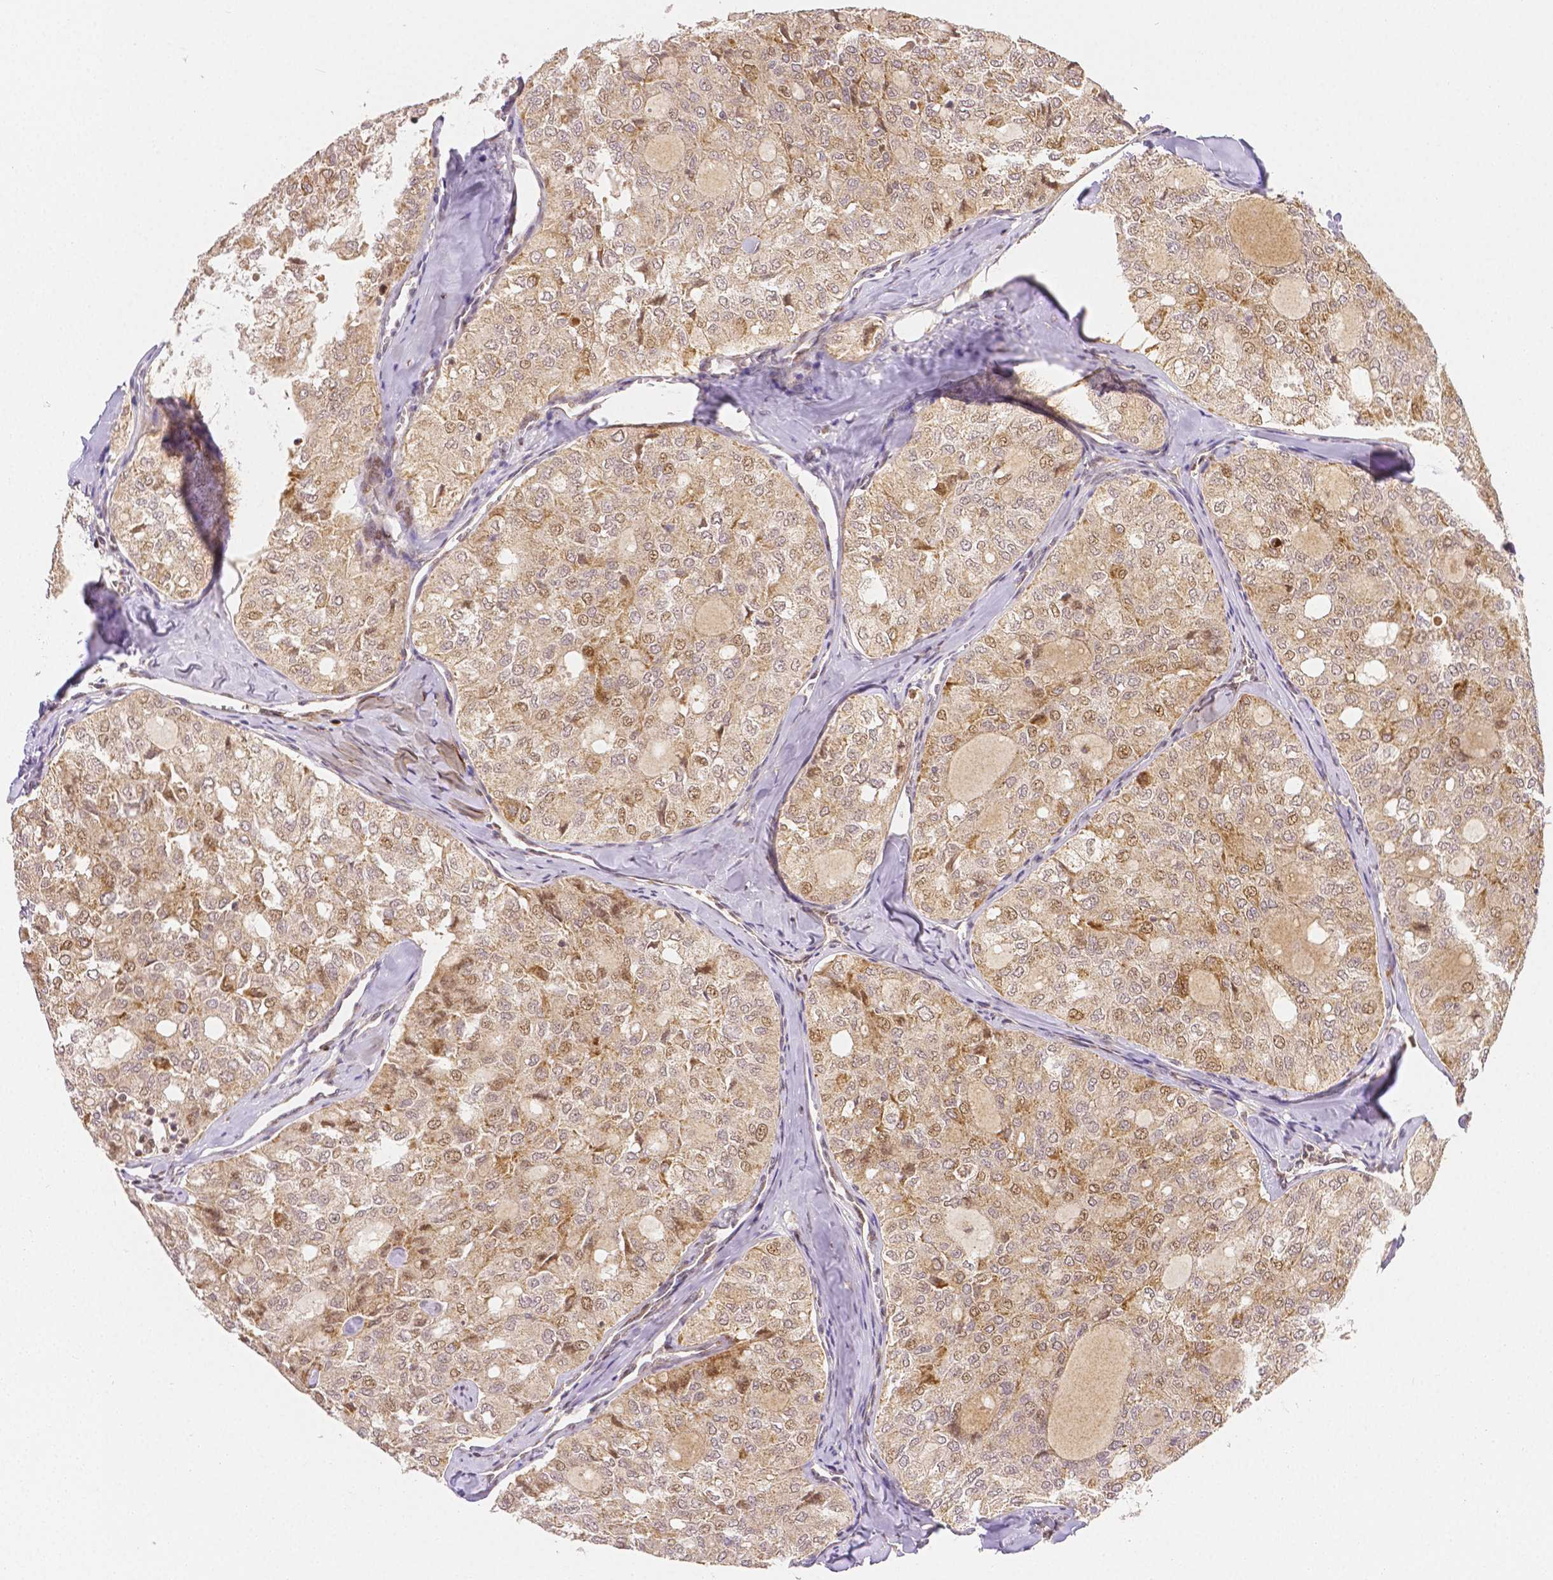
{"staining": {"intensity": "moderate", "quantity": "25%-75%", "location": "cytoplasmic/membranous,nuclear"}, "tissue": "thyroid cancer", "cell_type": "Tumor cells", "image_type": "cancer", "snomed": [{"axis": "morphology", "description": "Follicular adenoma carcinoma, NOS"}, {"axis": "topography", "description": "Thyroid gland"}], "caption": "Immunohistochemistry photomicrograph of neoplastic tissue: human thyroid cancer stained using immunohistochemistry (IHC) exhibits medium levels of moderate protein expression localized specifically in the cytoplasmic/membranous and nuclear of tumor cells, appearing as a cytoplasmic/membranous and nuclear brown color.", "gene": "RHOT1", "patient": {"sex": "male", "age": 75}}